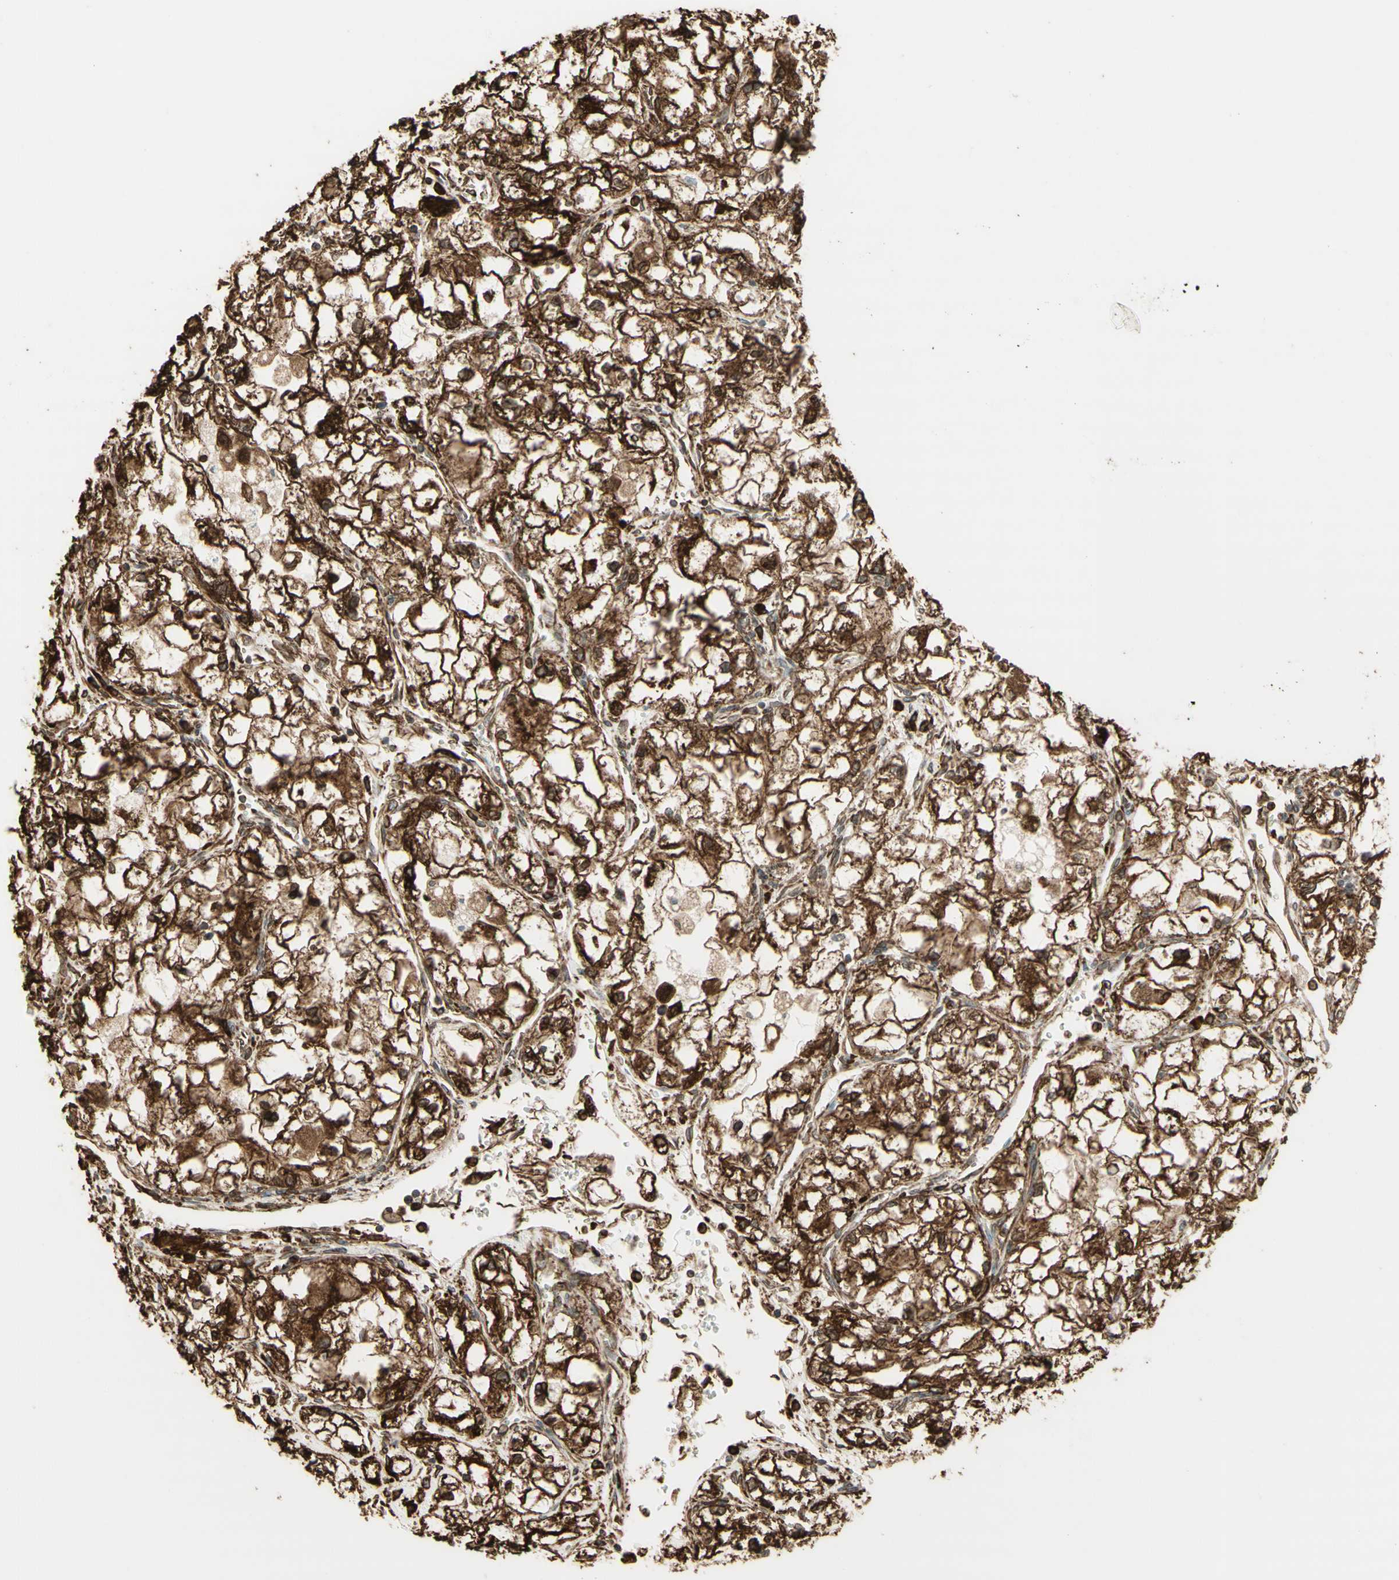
{"staining": {"intensity": "strong", "quantity": ">75%", "location": "cytoplasmic/membranous"}, "tissue": "renal cancer", "cell_type": "Tumor cells", "image_type": "cancer", "snomed": [{"axis": "morphology", "description": "Adenocarcinoma, NOS"}, {"axis": "topography", "description": "Kidney"}], "caption": "This micrograph displays renal adenocarcinoma stained with IHC to label a protein in brown. The cytoplasmic/membranous of tumor cells show strong positivity for the protein. Nuclei are counter-stained blue.", "gene": "CANX", "patient": {"sex": "female", "age": 70}}